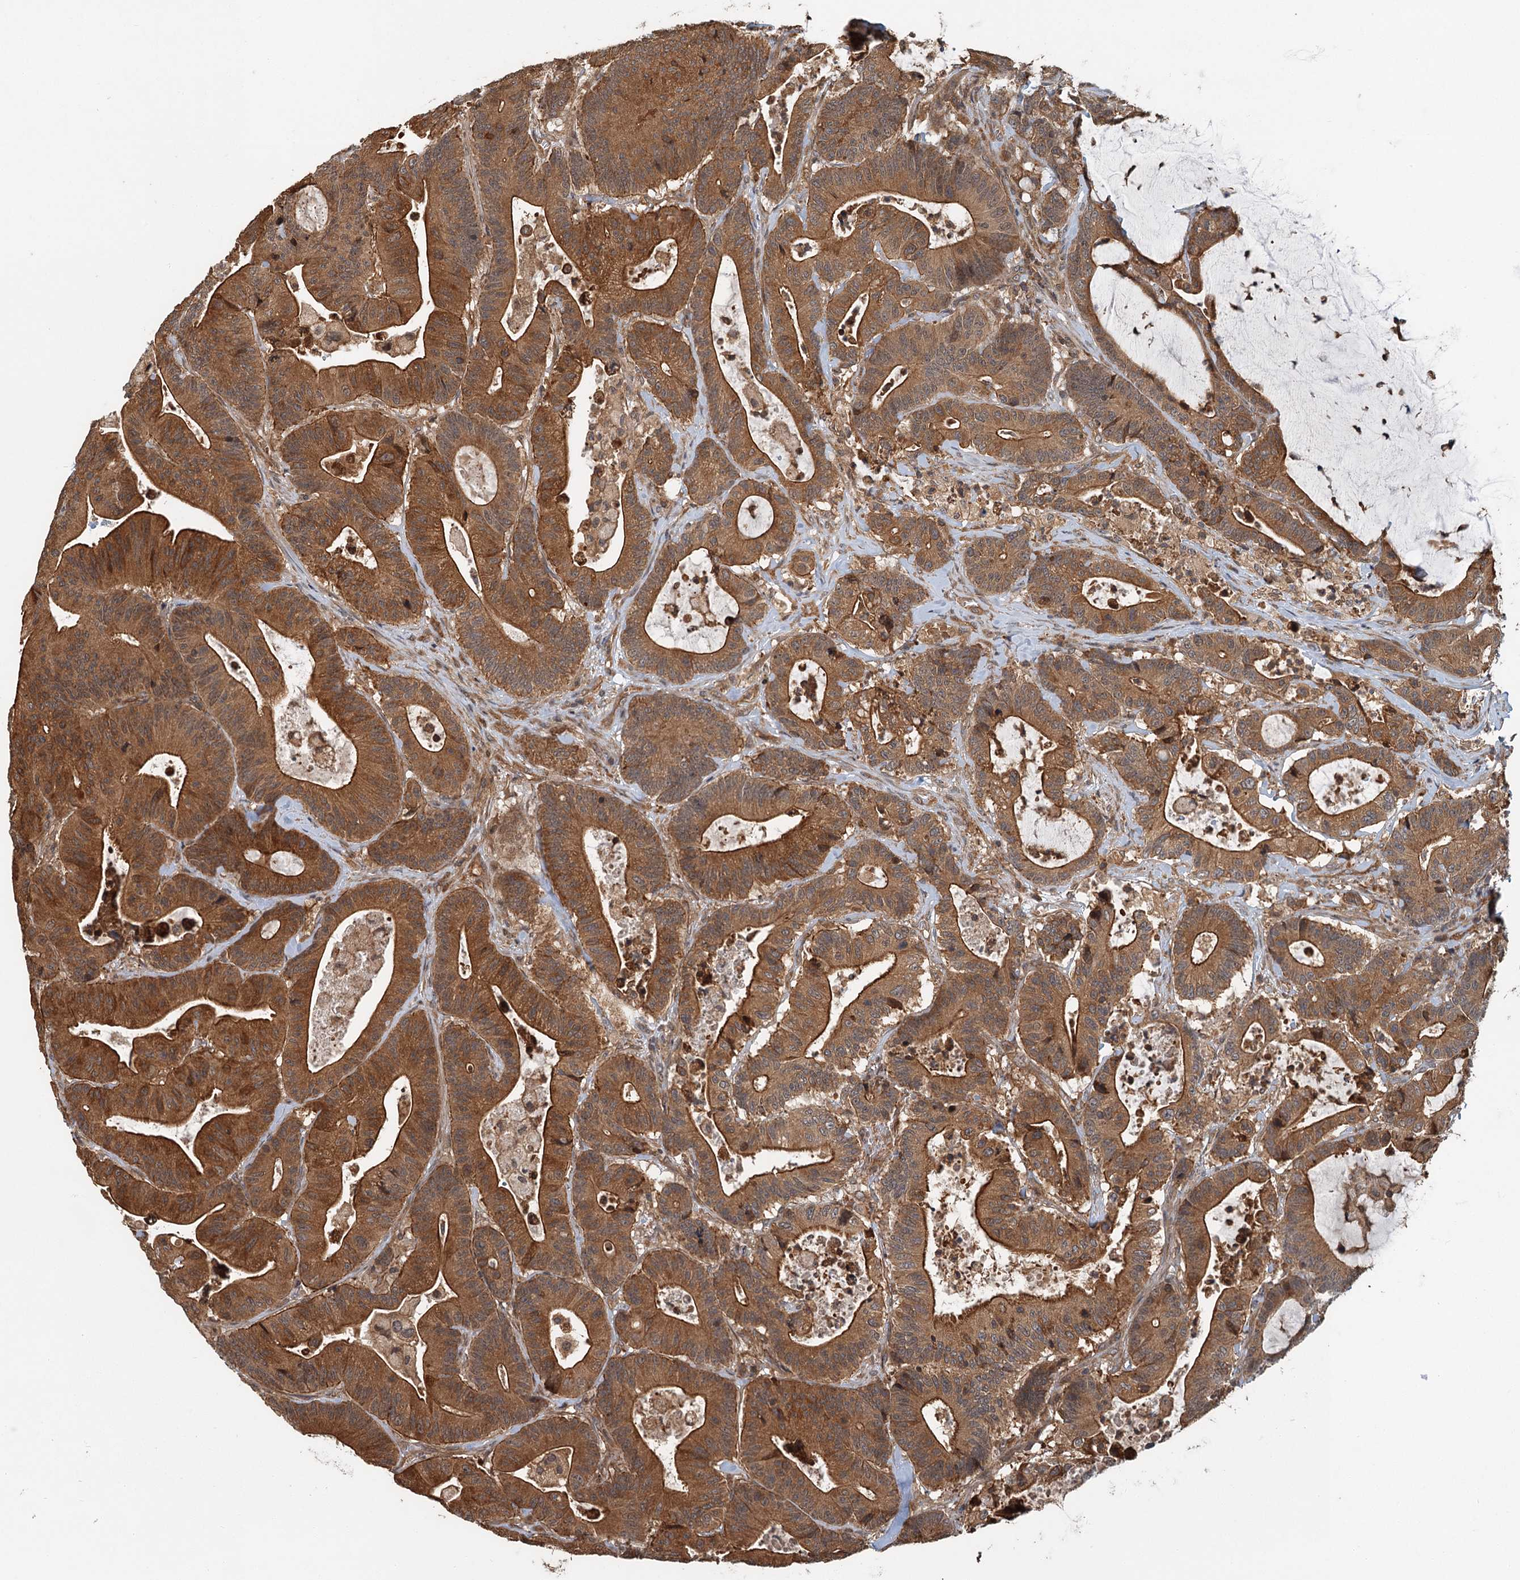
{"staining": {"intensity": "moderate", "quantity": ">75%", "location": "cytoplasmic/membranous"}, "tissue": "colorectal cancer", "cell_type": "Tumor cells", "image_type": "cancer", "snomed": [{"axis": "morphology", "description": "Adenocarcinoma, NOS"}, {"axis": "topography", "description": "Colon"}], "caption": "High-magnification brightfield microscopy of colorectal adenocarcinoma stained with DAB (brown) and counterstained with hematoxylin (blue). tumor cells exhibit moderate cytoplasmic/membranous expression is present in about>75% of cells.", "gene": "ZNF527", "patient": {"sex": "female", "age": 84}}